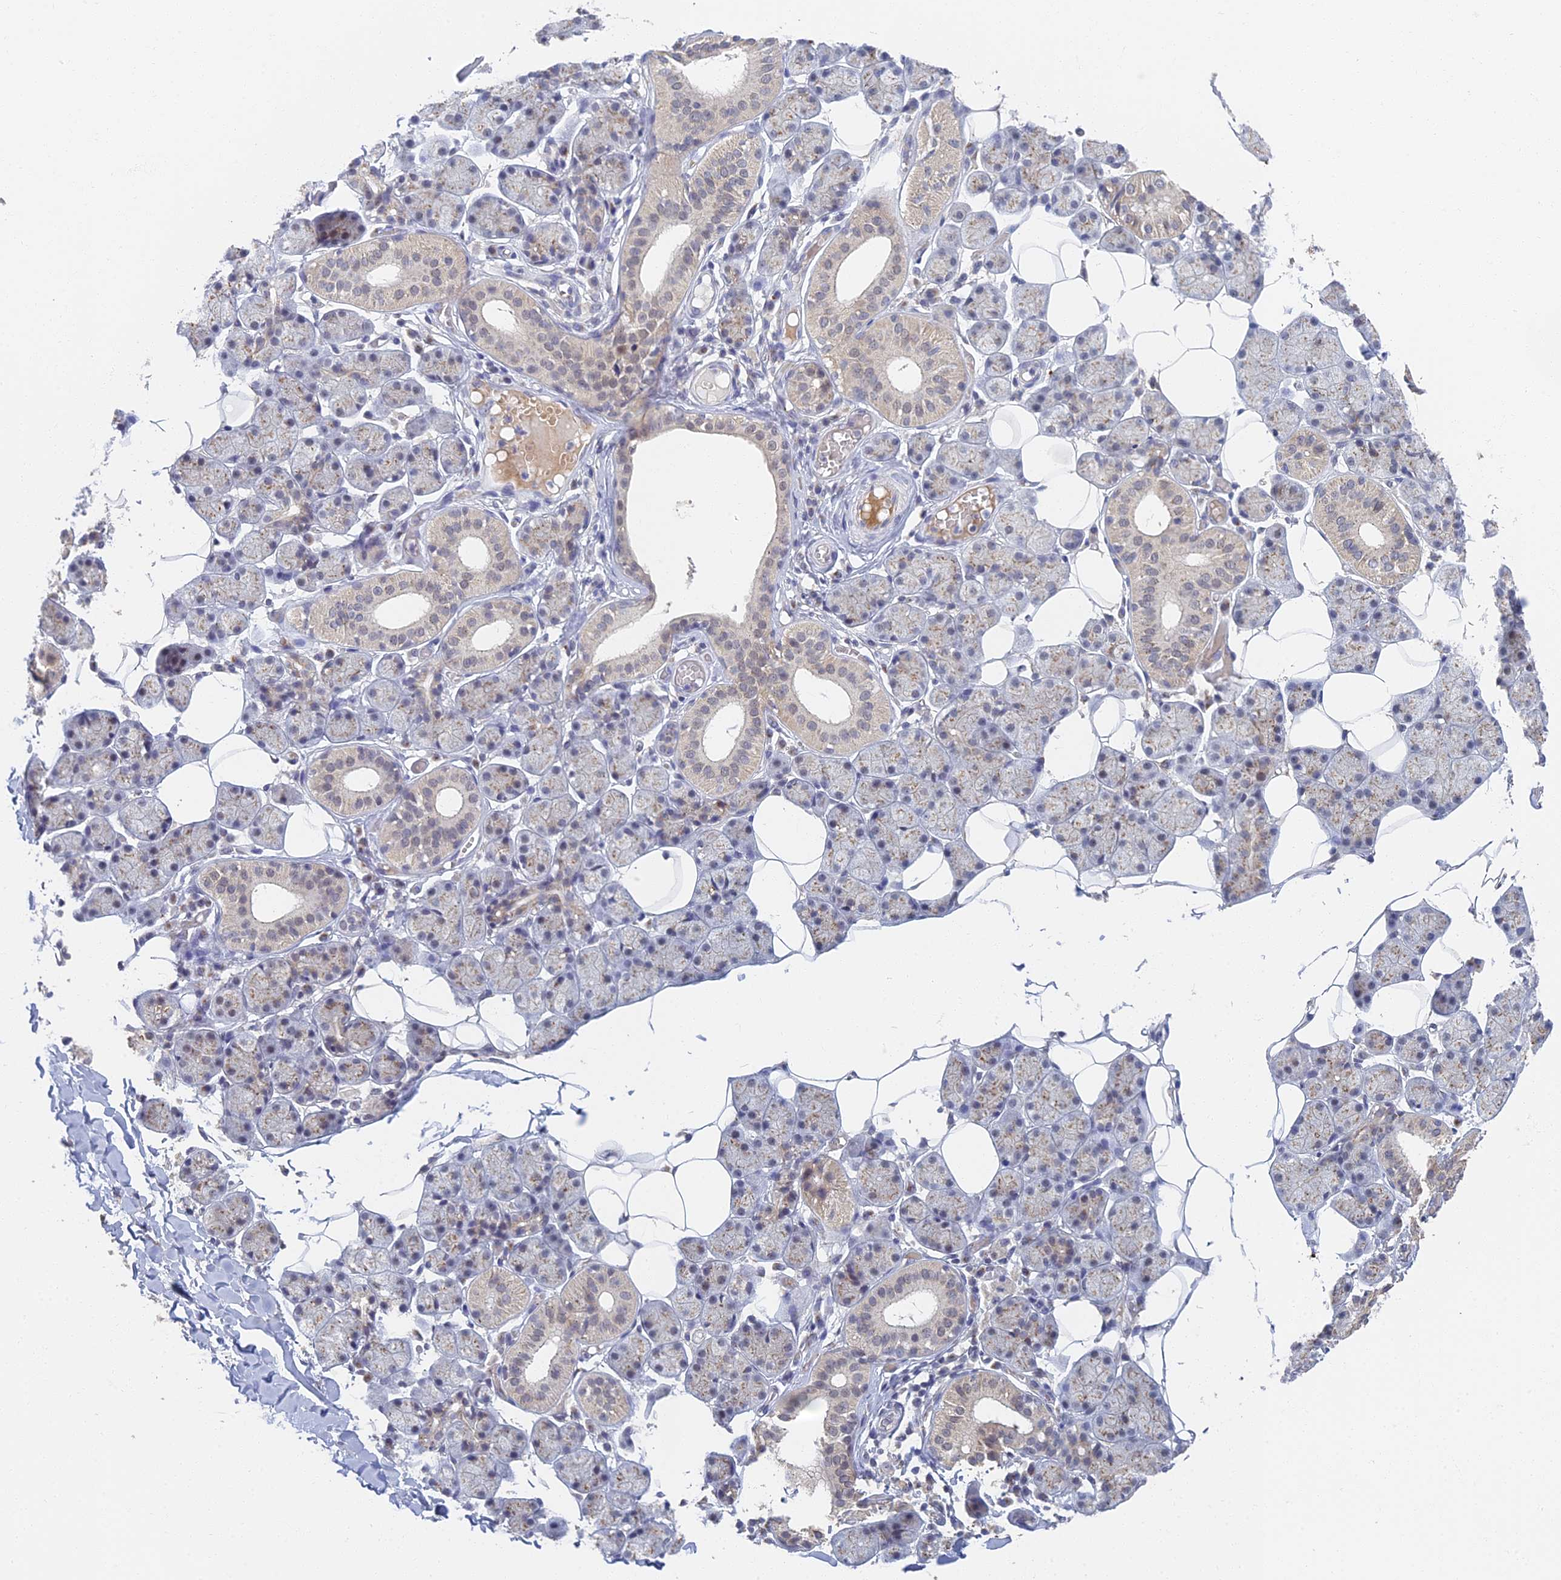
{"staining": {"intensity": "weak", "quantity": "<25%", "location": "cytoplasmic/membranous"}, "tissue": "salivary gland", "cell_type": "Glandular cells", "image_type": "normal", "snomed": [{"axis": "morphology", "description": "Normal tissue, NOS"}, {"axis": "topography", "description": "Salivary gland"}], "caption": "High power microscopy histopathology image of an immunohistochemistry histopathology image of normal salivary gland, revealing no significant positivity in glandular cells. Nuclei are stained in blue.", "gene": "GPATCH1", "patient": {"sex": "female", "age": 33}}